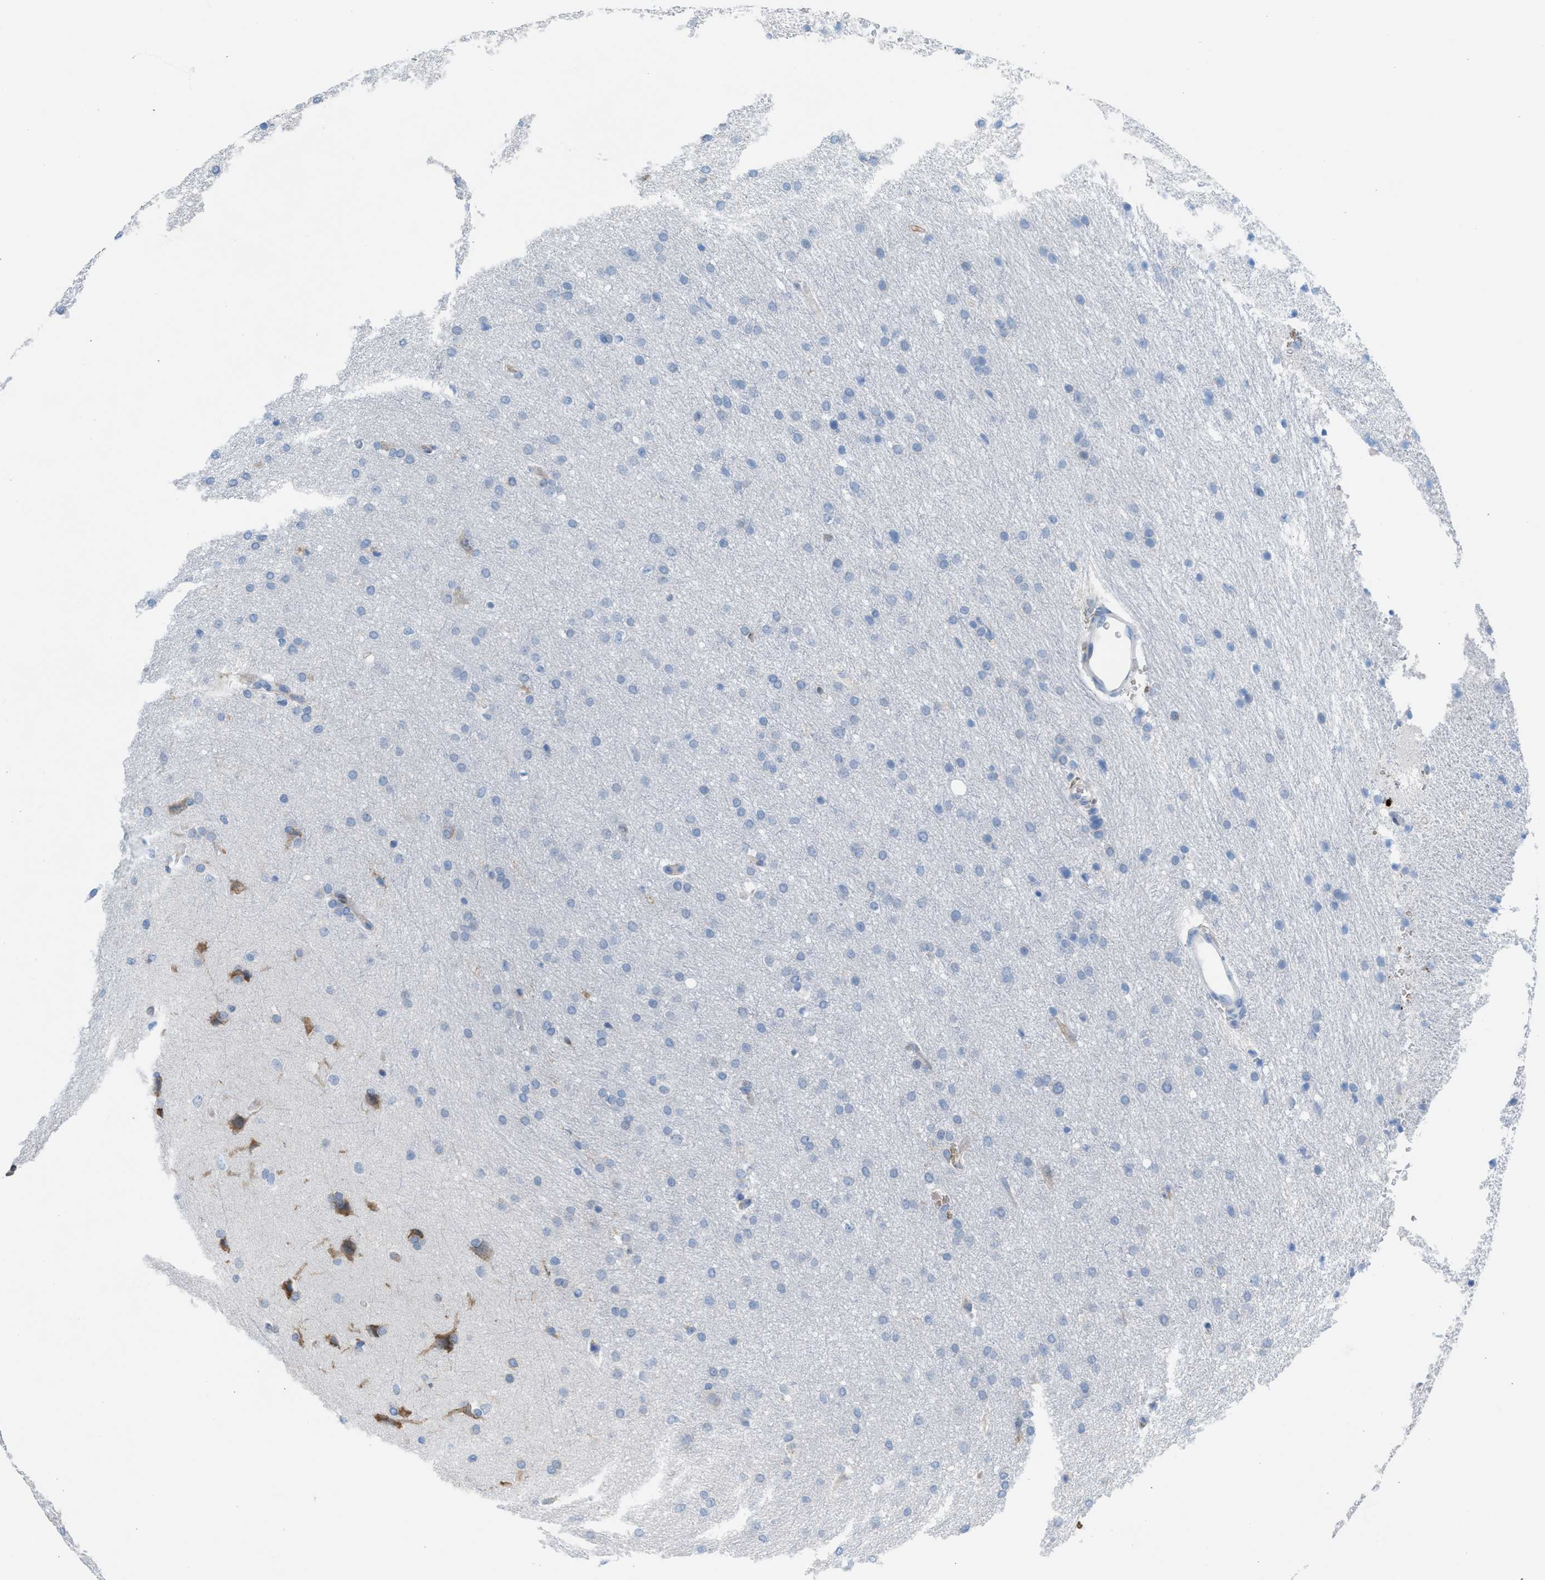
{"staining": {"intensity": "negative", "quantity": "none", "location": "none"}, "tissue": "glioma", "cell_type": "Tumor cells", "image_type": "cancer", "snomed": [{"axis": "morphology", "description": "Glioma, malignant, Low grade"}, {"axis": "topography", "description": "Brain"}], "caption": "An image of glioma stained for a protein demonstrates no brown staining in tumor cells.", "gene": "CA3", "patient": {"sex": "female", "age": 37}}